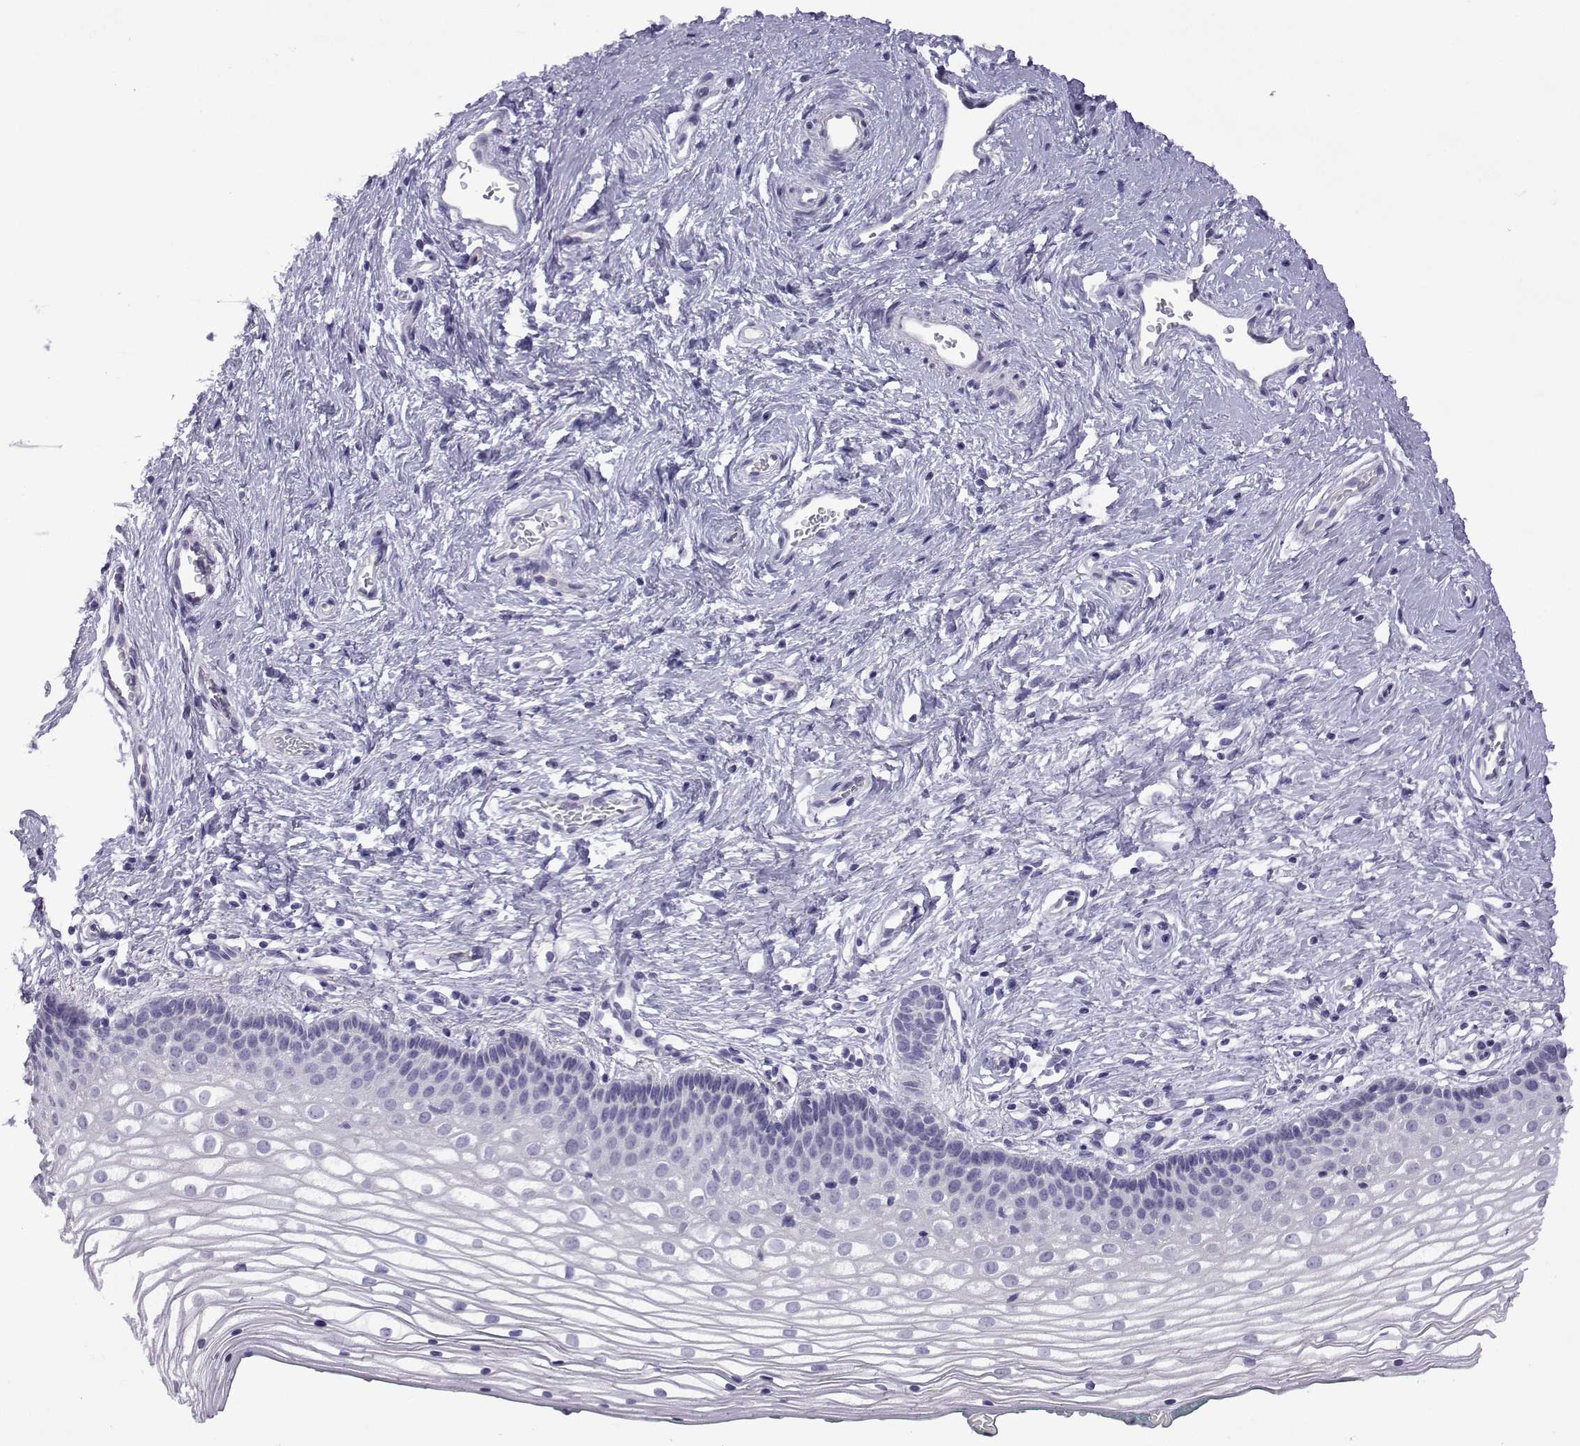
{"staining": {"intensity": "negative", "quantity": "none", "location": "none"}, "tissue": "vagina", "cell_type": "Squamous epithelial cells", "image_type": "normal", "snomed": [{"axis": "morphology", "description": "Normal tissue, NOS"}, {"axis": "topography", "description": "Vagina"}], "caption": "Immunohistochemistry histopathology image of normal human vagina stained for a protein (brown), which exhibits no expression in squamous epithelial cells. (DAB (3,3'-diaminobenzidine) immunohistochemistry (IHC) with hematoxylin counter stain).", "gene": "CFAP70", "patient": {"sex": "female", "age": 36}}